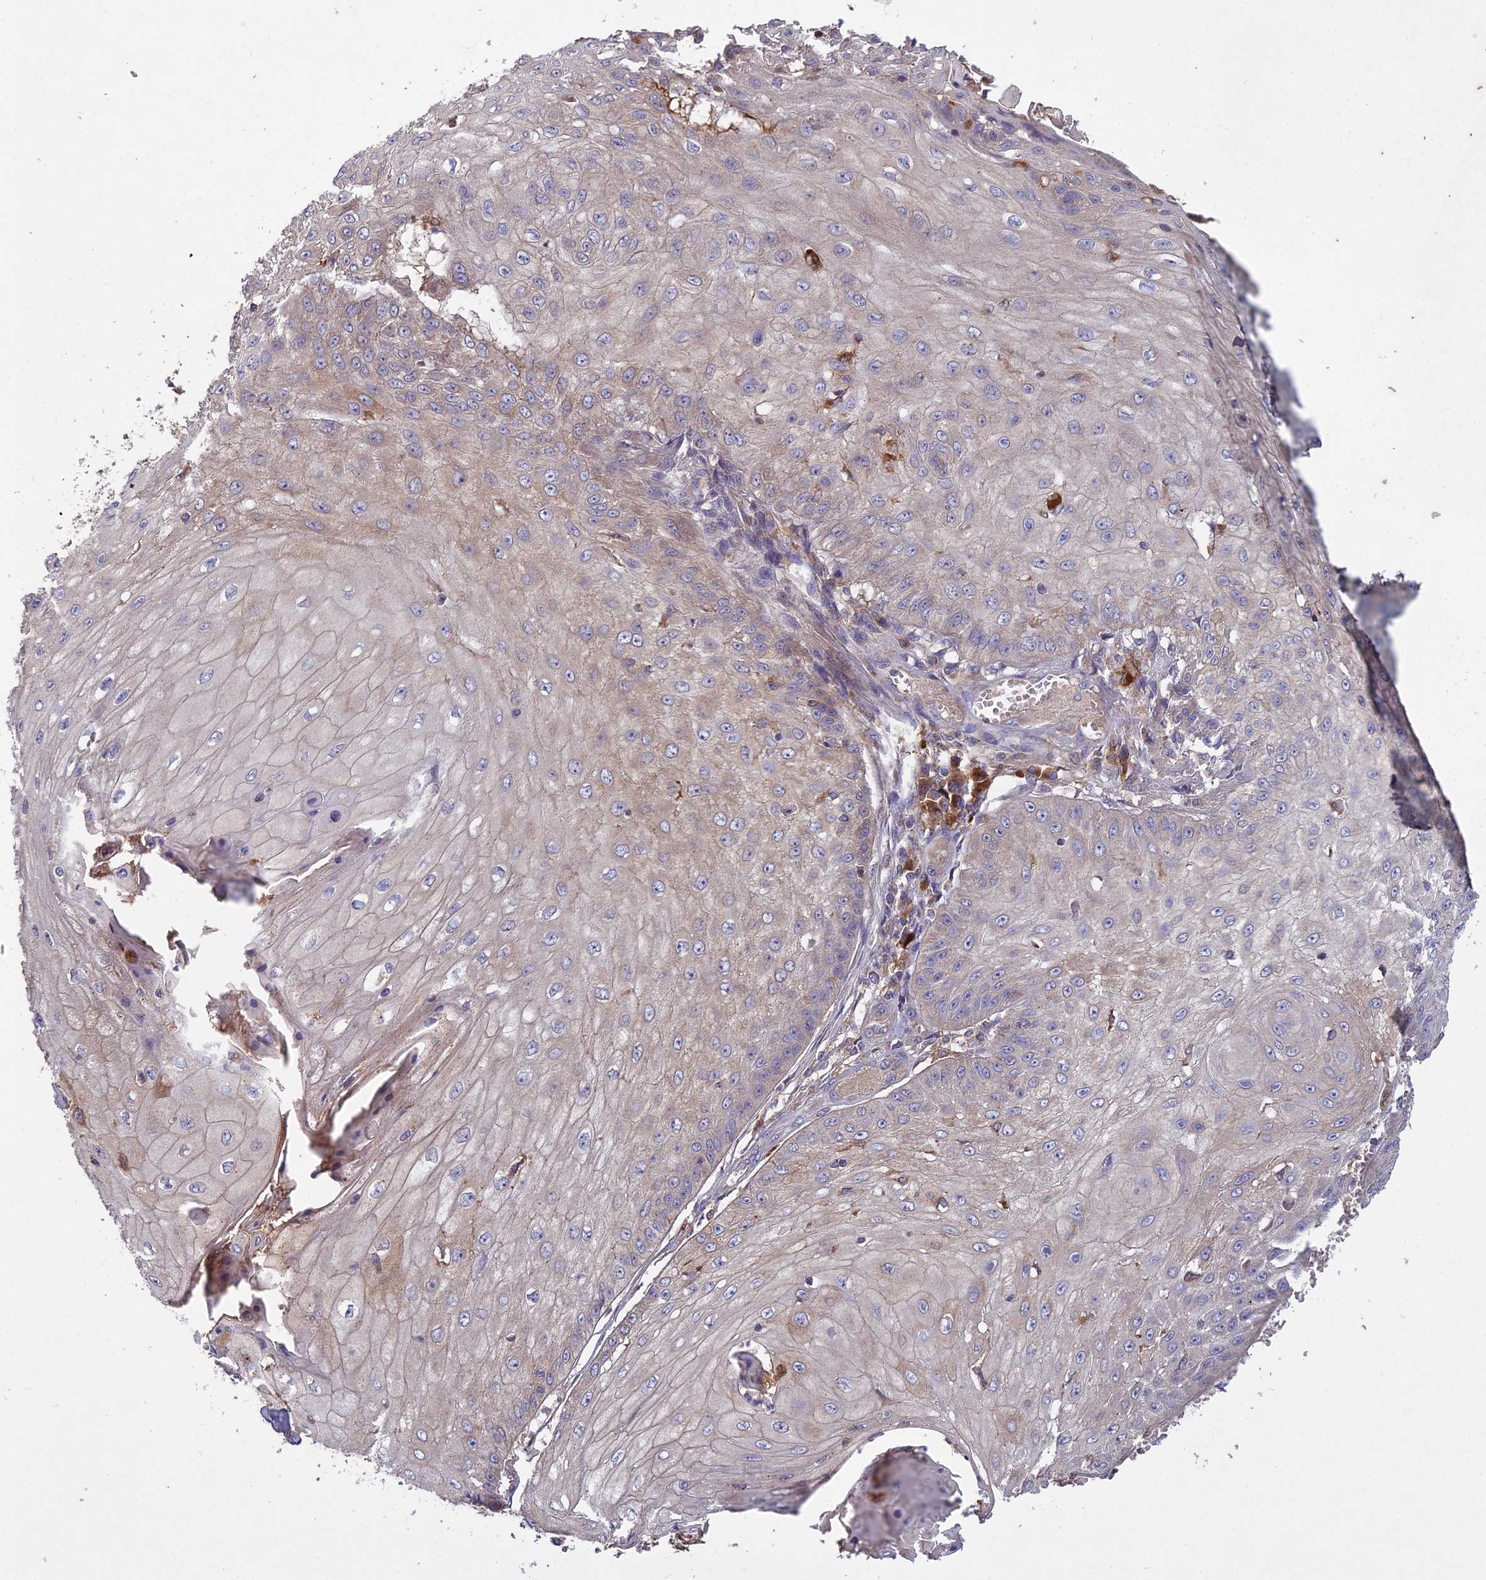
{"staining": {"intensity": "weak", "quantity": "25%-75%", "location": "cytoplasmic/membranous"}, "tissue": "skin cancer", "cell_type": "Tumor cells", "image_type": "cancer", "snomed": [{"axis": "morphology", "description": "Squamous cell carcinoma, NOS"}, {"axis": "topography", "description": "Skin"}], "caption": "Skin squamous cell carcinoma stained with a brown dye demonstrates weak cytoplasmic/membranous positive positivity in about 25%-75% of tumor cells.", "gene": "CCDC167", "patient": {"sex": "male", "age": 70}}